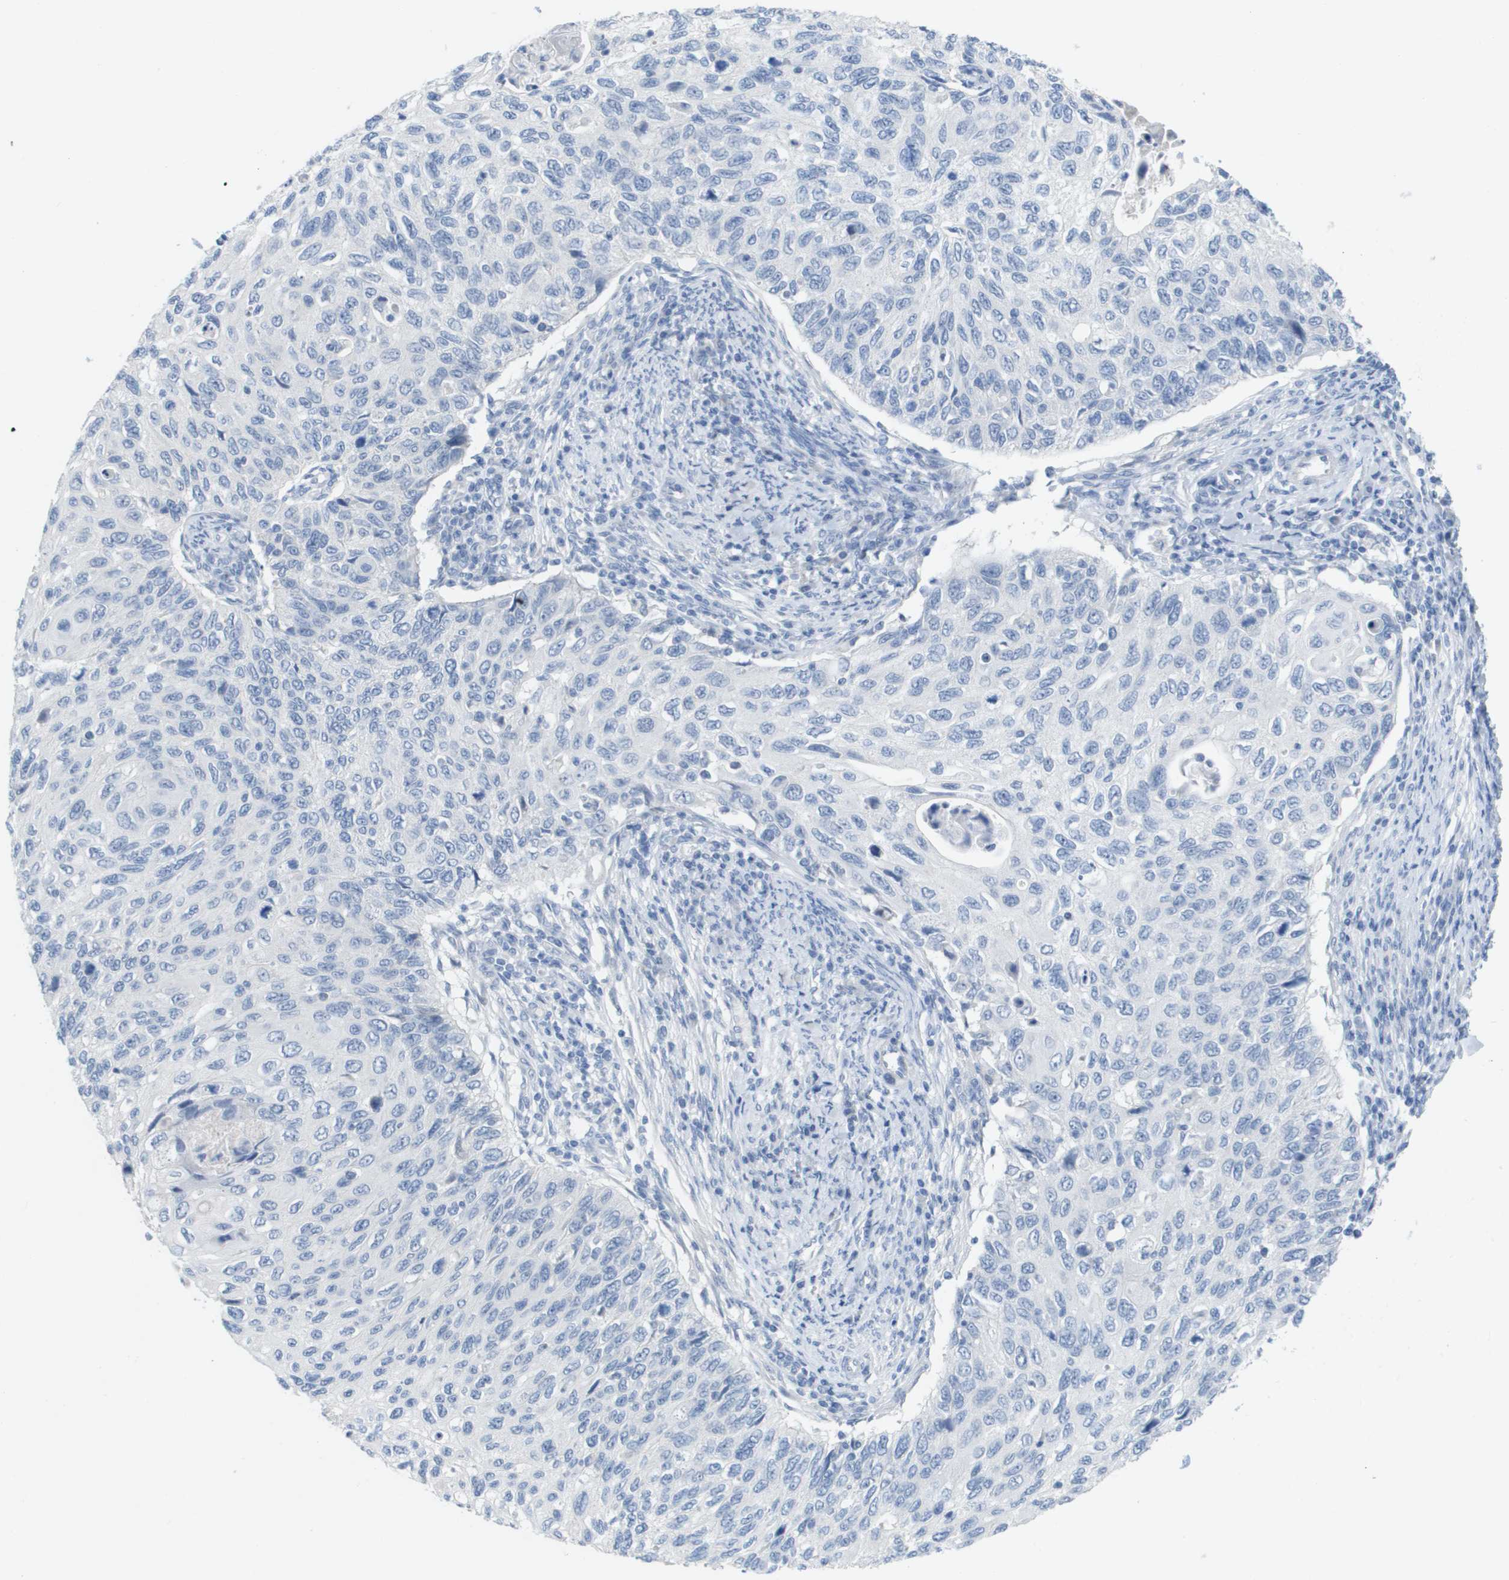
{"staining": {"intensity": "negative", "quantity": "none", "location": "none"}, "tissue": "cervical cancer", "cell_type": "Tumor cells", "image_type": "cancer", "snomed": [{"axis": "morphology", "description": "Squamous cell carcinoma, NOS"}, {"axis": "topography", "description": "Cervix"}], "caption": "DAB immunohistochemical staining of cervical cancer shows no significant expression in tumor cells.", "gene": "PDE4A", "patient": {"sex": "female", "age": 70}}